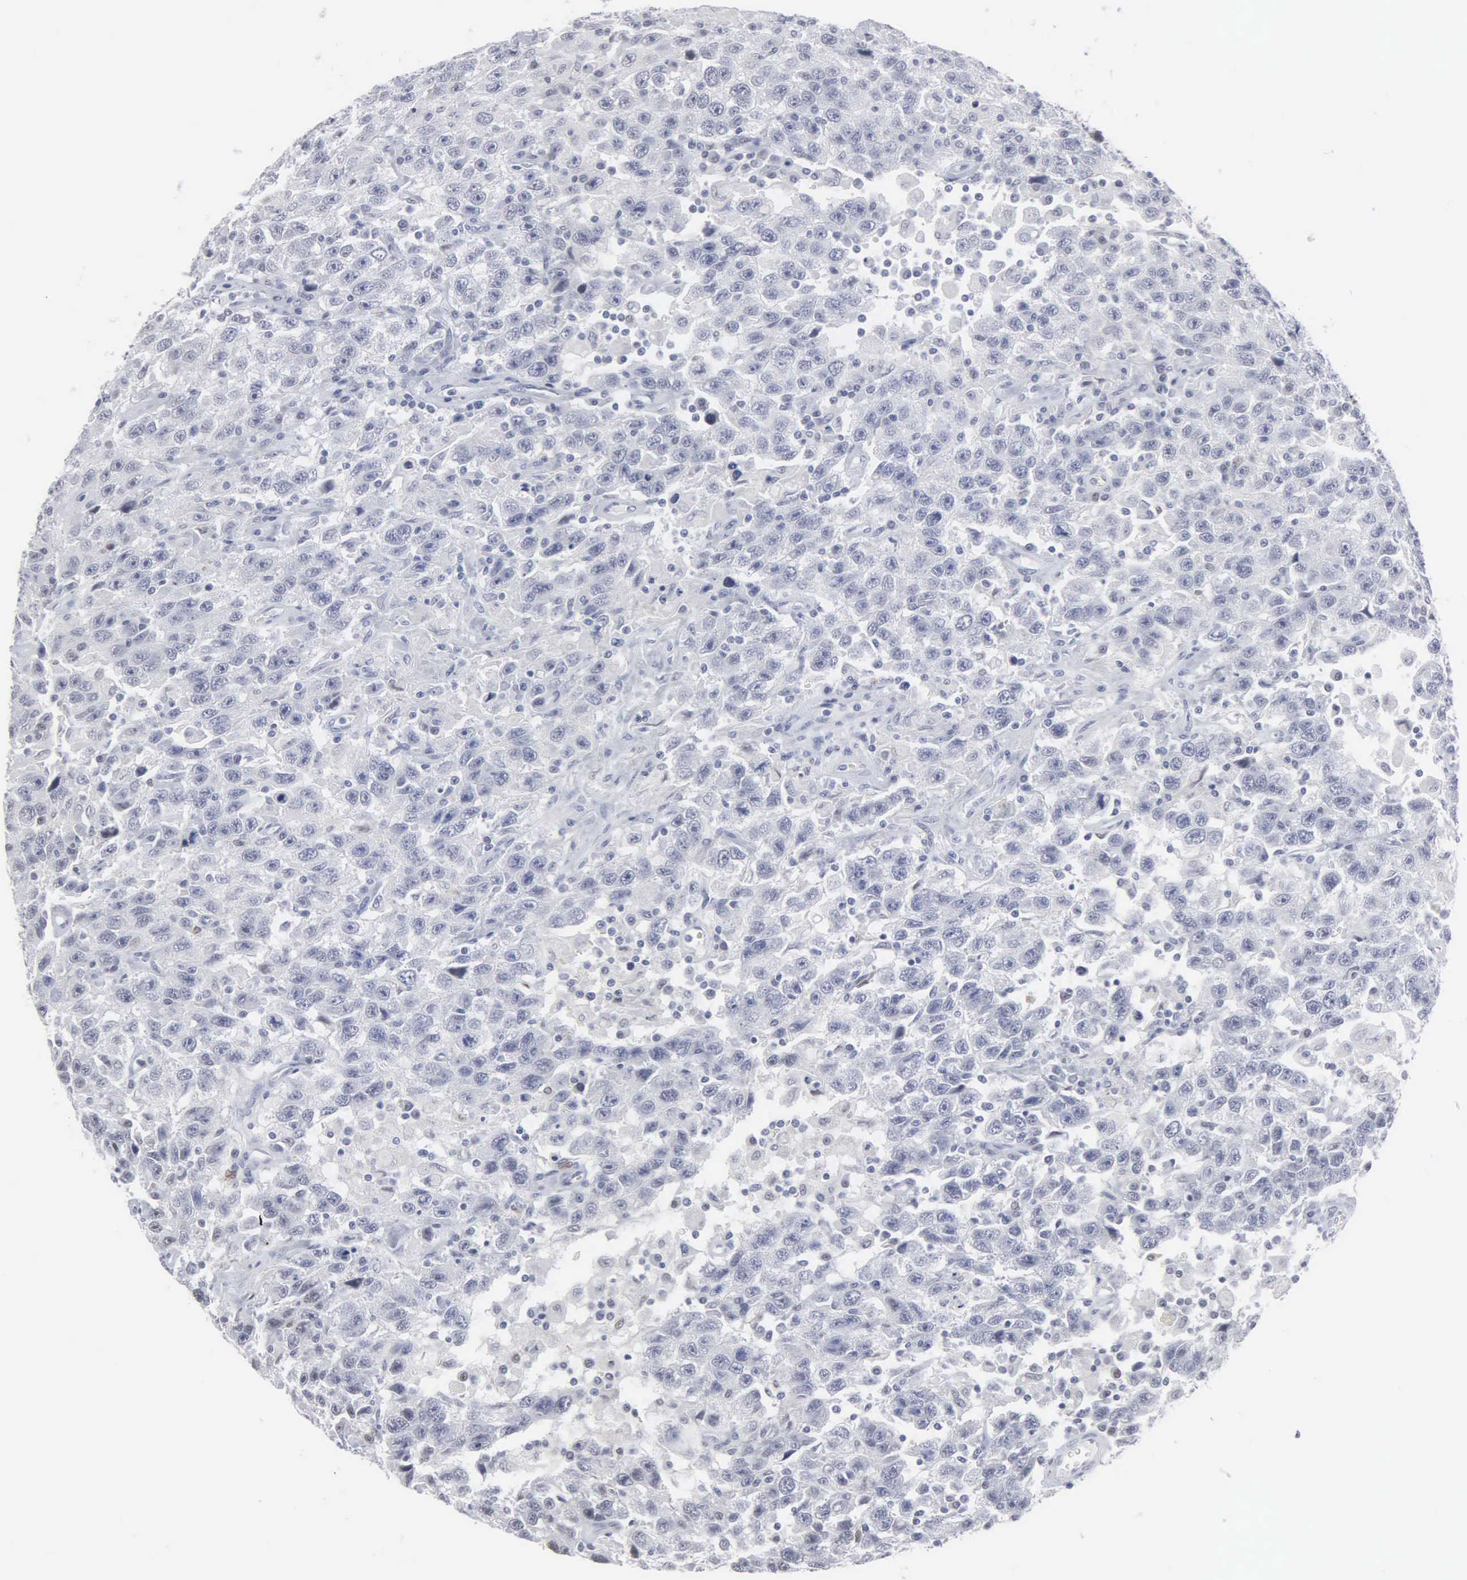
{"staining": {"intensity": "negative", "quantity": "none", "location": "none"}, "tissue": "testis cancer", "cell_type": "Tumor cells", "image_type": "cancer", "snomed": [{"axis": "morphology", "description": "Seminoma, NOS"}, {"axis": "topography", "description": "Testis"}], "caption": "An immunohistochemistry image of testis cancer is shown. There is no staining in tumor cells of testis cancer.", "gene": "SPIN3", "patient": {"sex": "male", "age": 41}}